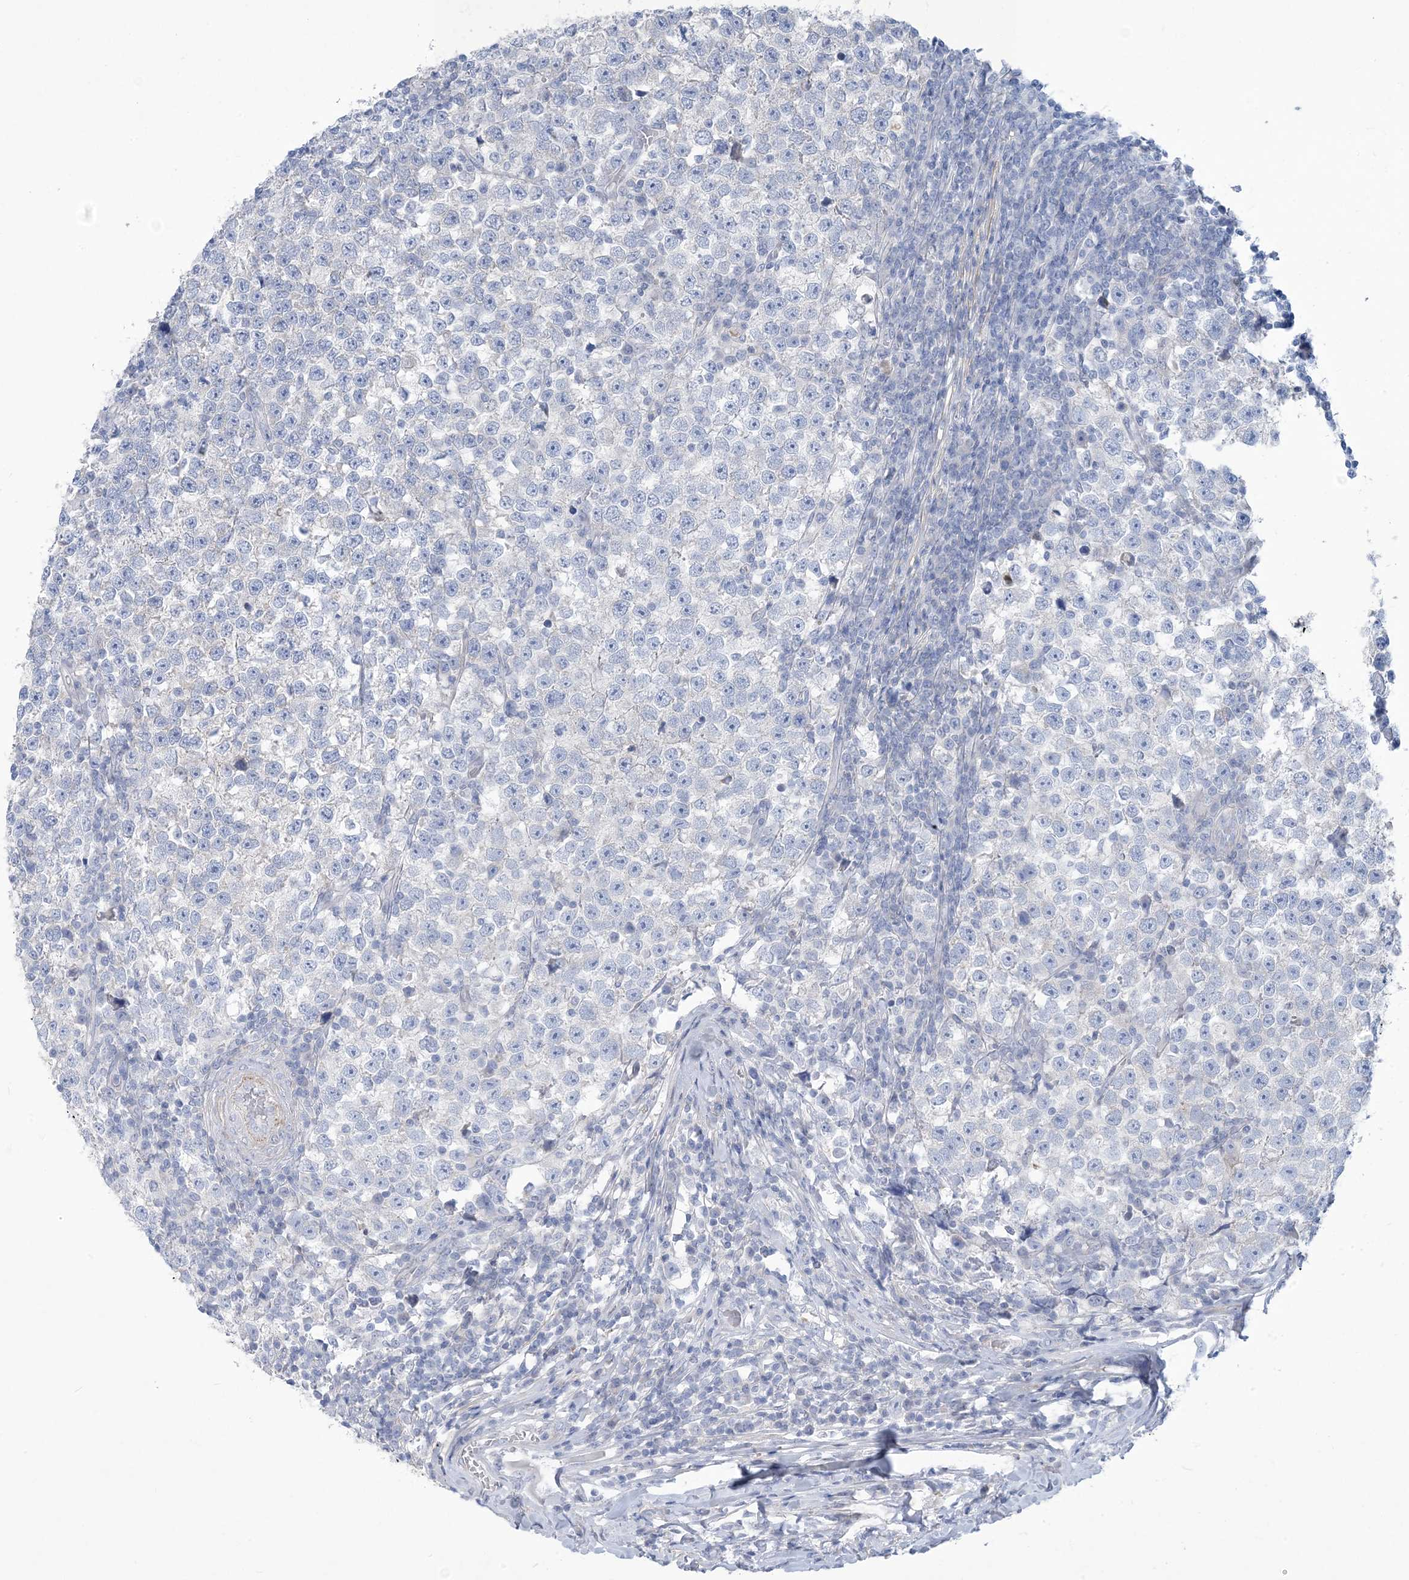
{"staining": {"intensity": "negative", "quantity": "none", "location": "none"}, "tissue": "testis cancer", "cell_type": "Tumor cells", "image_type": "cancer", "snomed": [{"axis": "morphology", "description": "Normal tissue, NOS"}, {"axis": "morphology", "description": "Seminoma, NOS"}, {"axis": "topography", "description": "Testis"}], "caption": "DAB immunohistochemical staining of testis cancer demonstrates no significant positivity in tumor cells. Nuclei are stained in blue.", "gene": "MOXD1", "patient": {"sex": "male", "age": 43}}